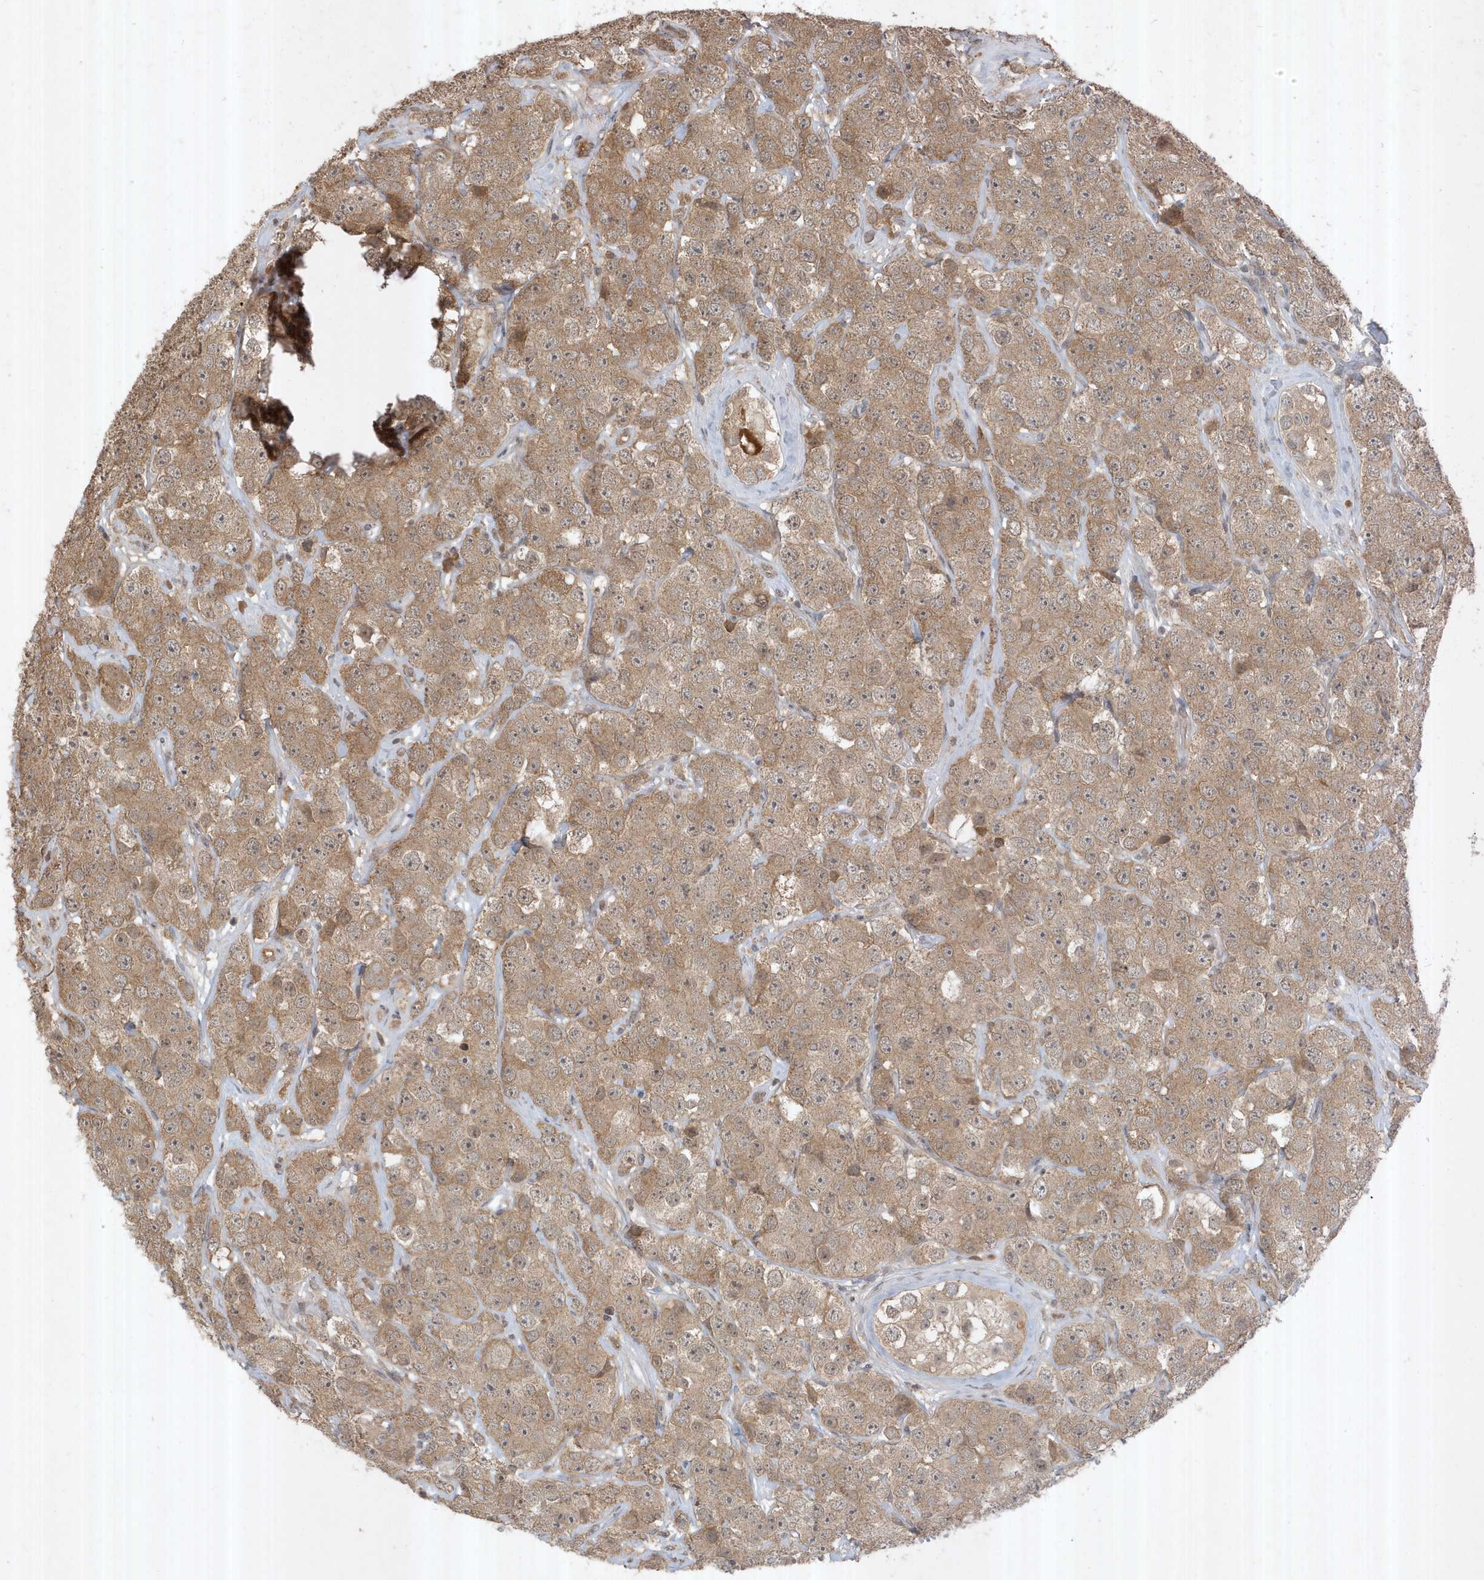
{"staining": {"intensity": "moderate", "quantity": ">75%", "location": "cytoplasmic/membranous"}, "tissue": "testis cancer", "cell_type": "Tumor cells", "image_type": "cancer", "snomed": [{"axis": "morphology", "description": "Seminoma, NOS"}, {"axis": "topography", "description": "Testis"}], "caption": "Protein staining of testis cancer (seminoma) tissue demonstrates moderate cytoplasmic/membranous staining in about >75% of tumor cells.", "gene": "ABCB9", "patient": {"sex": "male", "age": 28}}